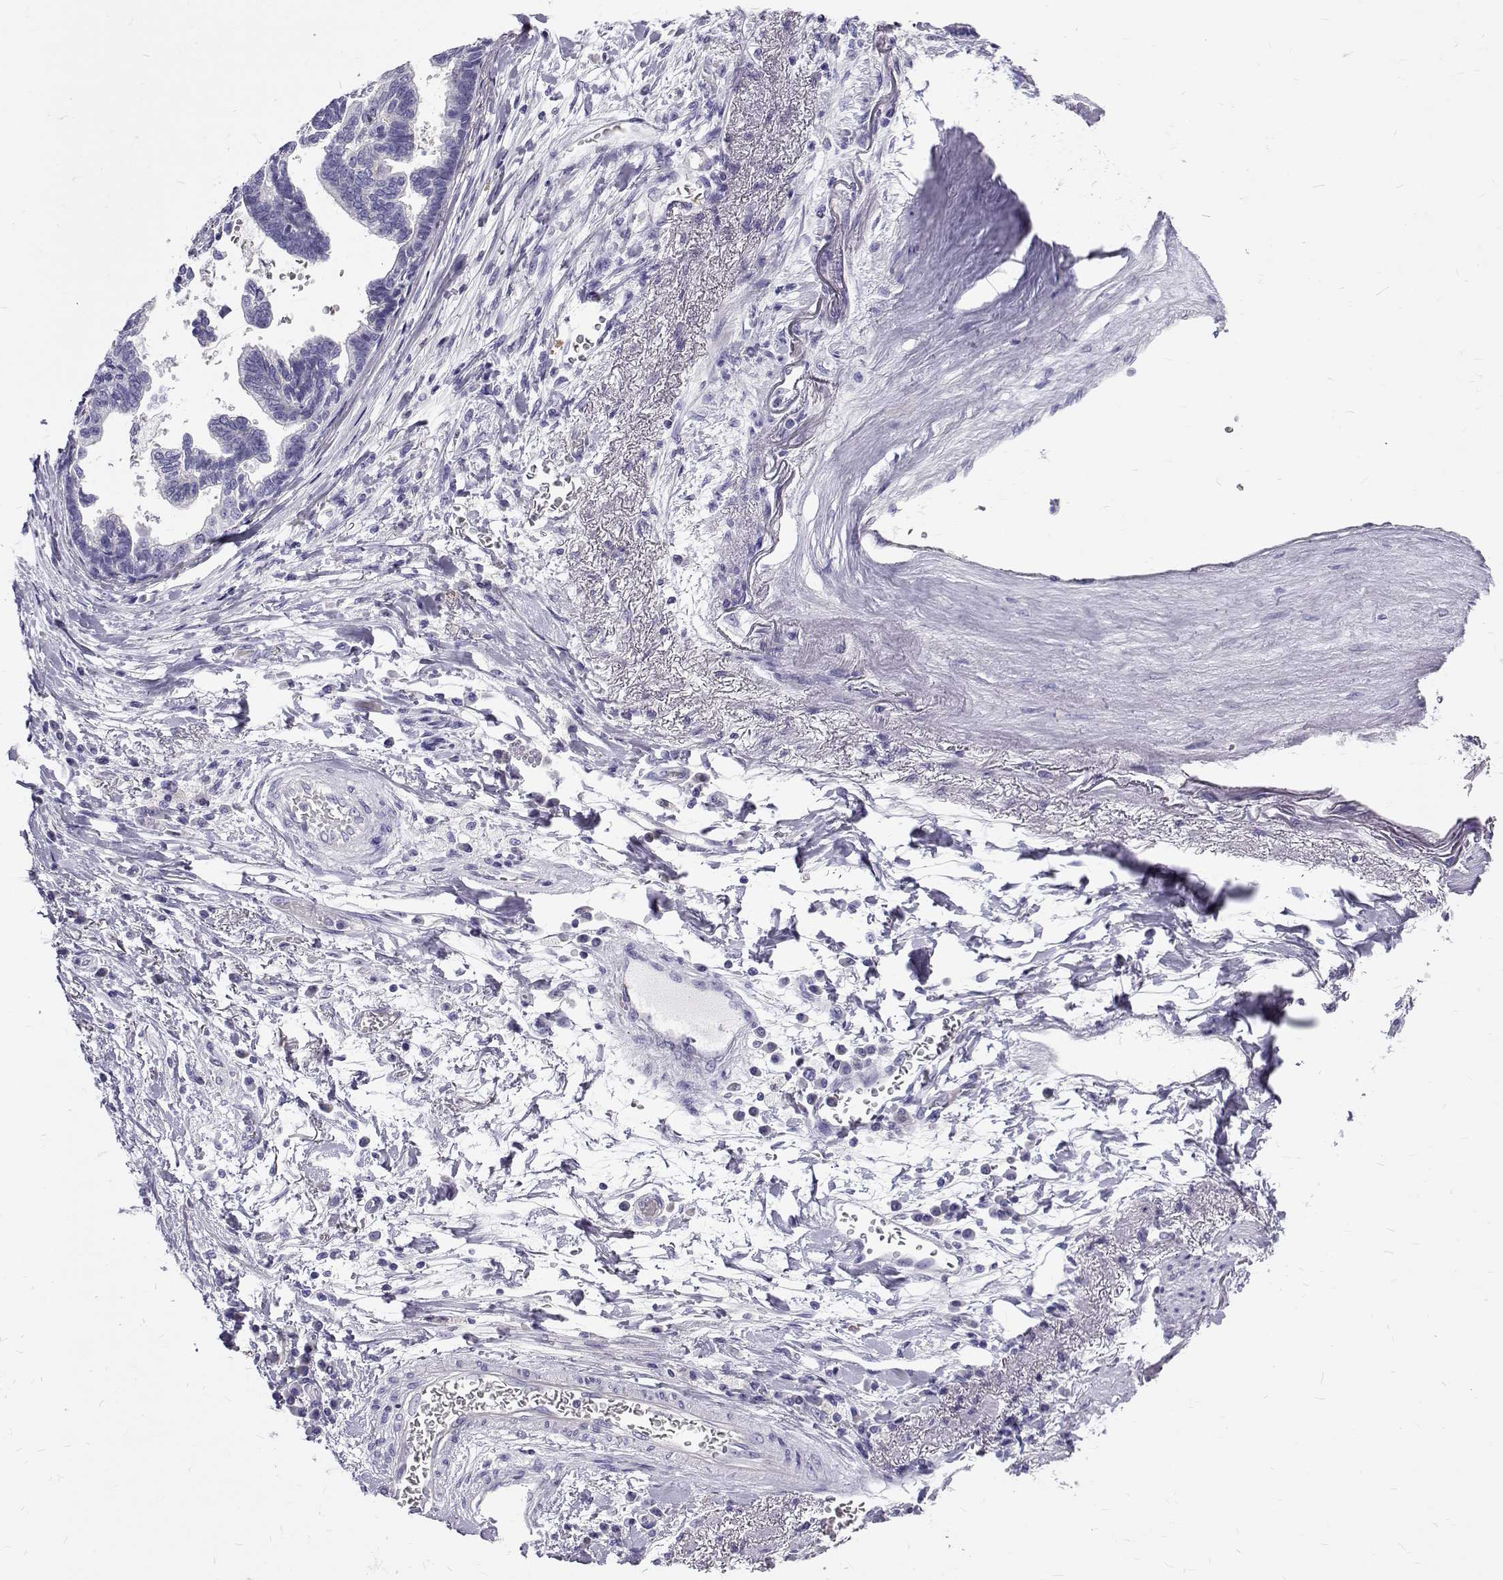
{"staining": {"intensity": "negative", "quantity": "none", "location": "none"}, "tissue": "stomach cancer", "cell_type": "Tumor cells", "image_type": "cancer", "snomed": [{"axis": "morphology", "description": "Adenocarcinoma, NOS"}, {"axis": "topography", "description": "Stomach"}], "caption": "This is an immunohistochemistry photomicrograph of stomach cancer (adenocarcinoma). There is no positivity in tumor cells.", "gene": "IGSF1", "patient": {"sex": "male", "age": 83}}